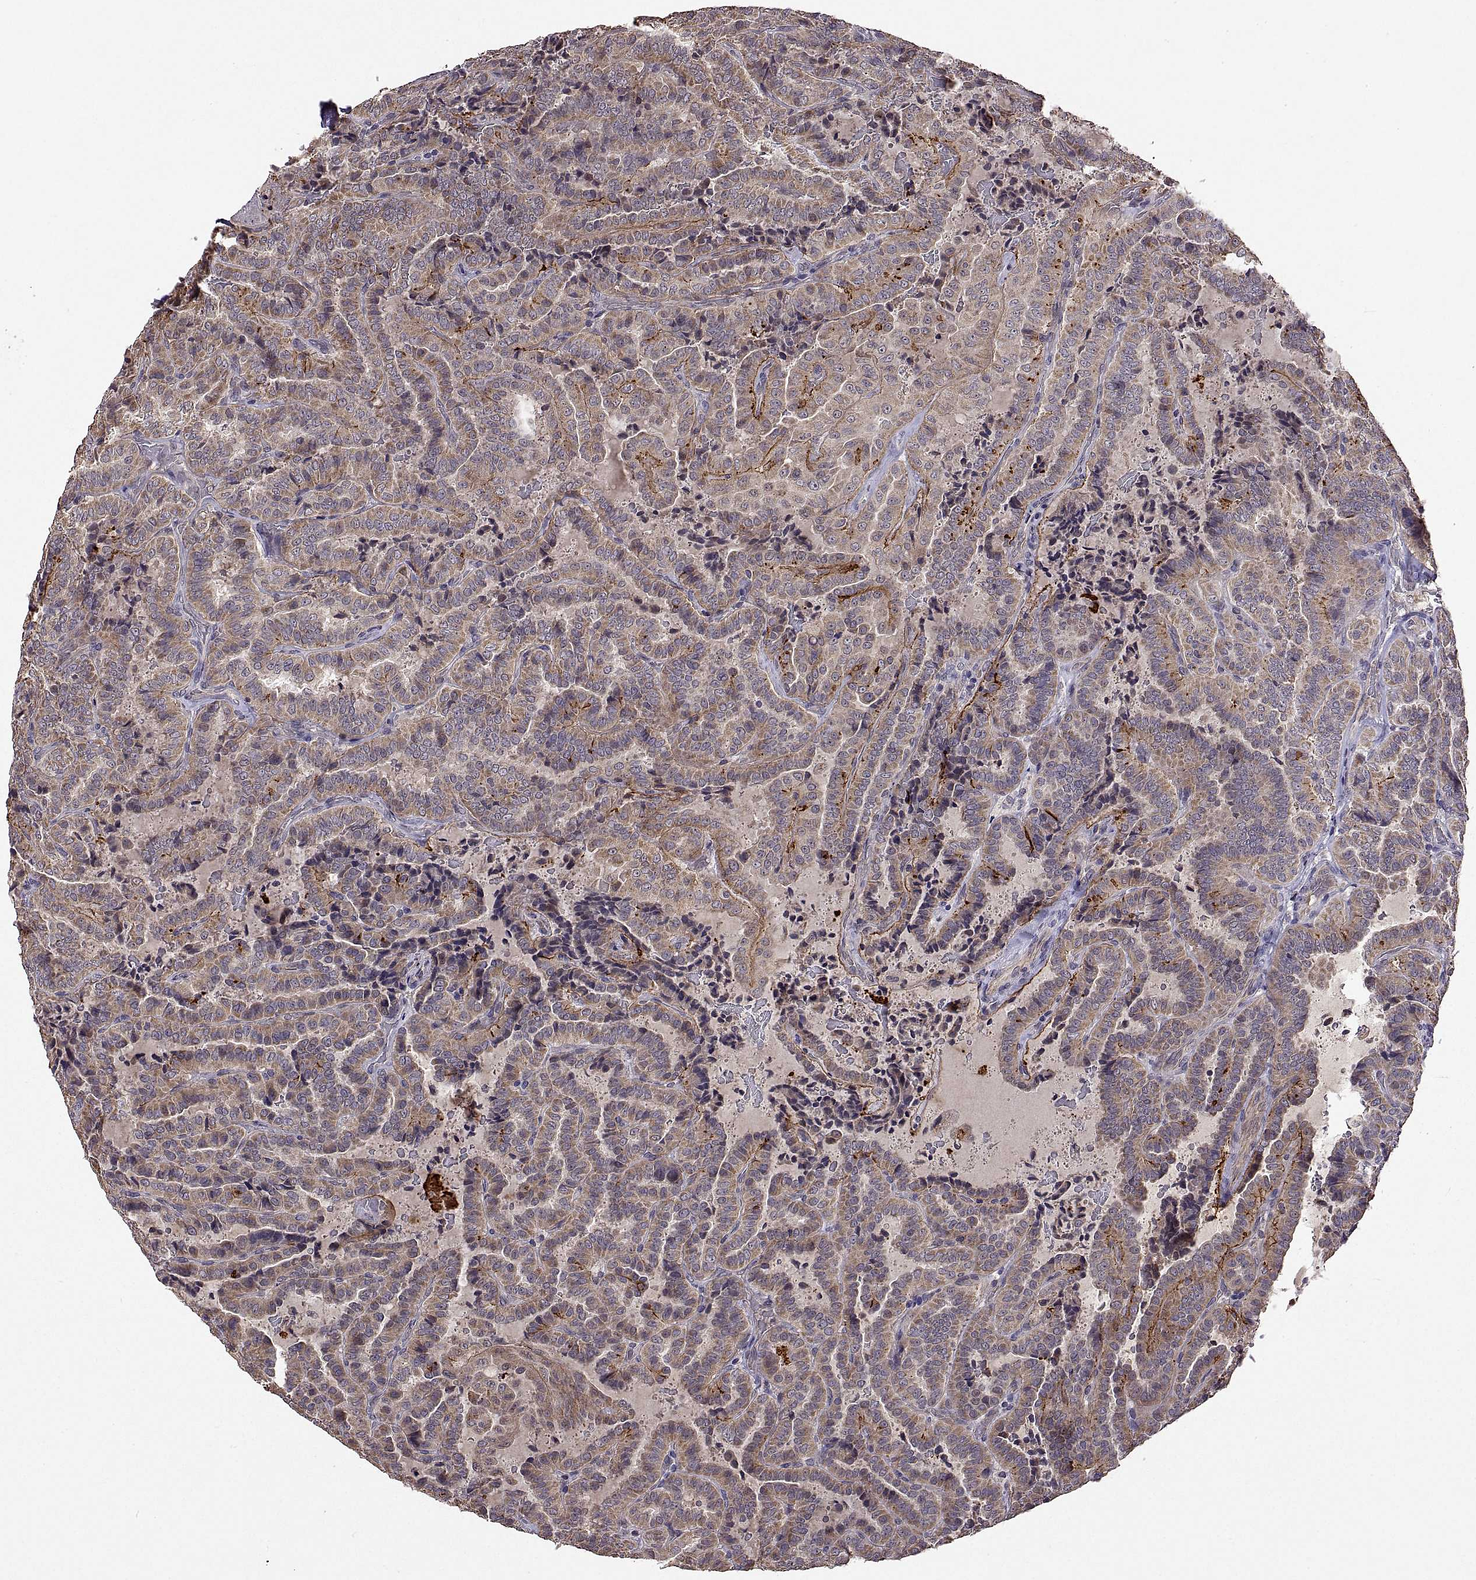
{"staining": {"intensity": "weak", "quantity": ">75%", "location": "cytoplasmic/membranous"}, "tissue": "thyroid cancer", "cell_type": "Tumor cells", "image_type": "cancer", "snomed": [{"axis": "morphology", "description": "Papillary adenocarcinoma, NOS"}, {"axis": "topography", "description": "Thyroid gland"}], "caption": "High-magnification brightfield microscopy of thyroid papillary adenocarcinoma stained with DAB (brown) and counterstained with hematoxylin (blue). tumor cells exhibit weak cytoplasmic/membranous staining is present in approximately>75% of cells.", "gene": "LAMA1", "patient": {"sex": "female", "age": 39}}